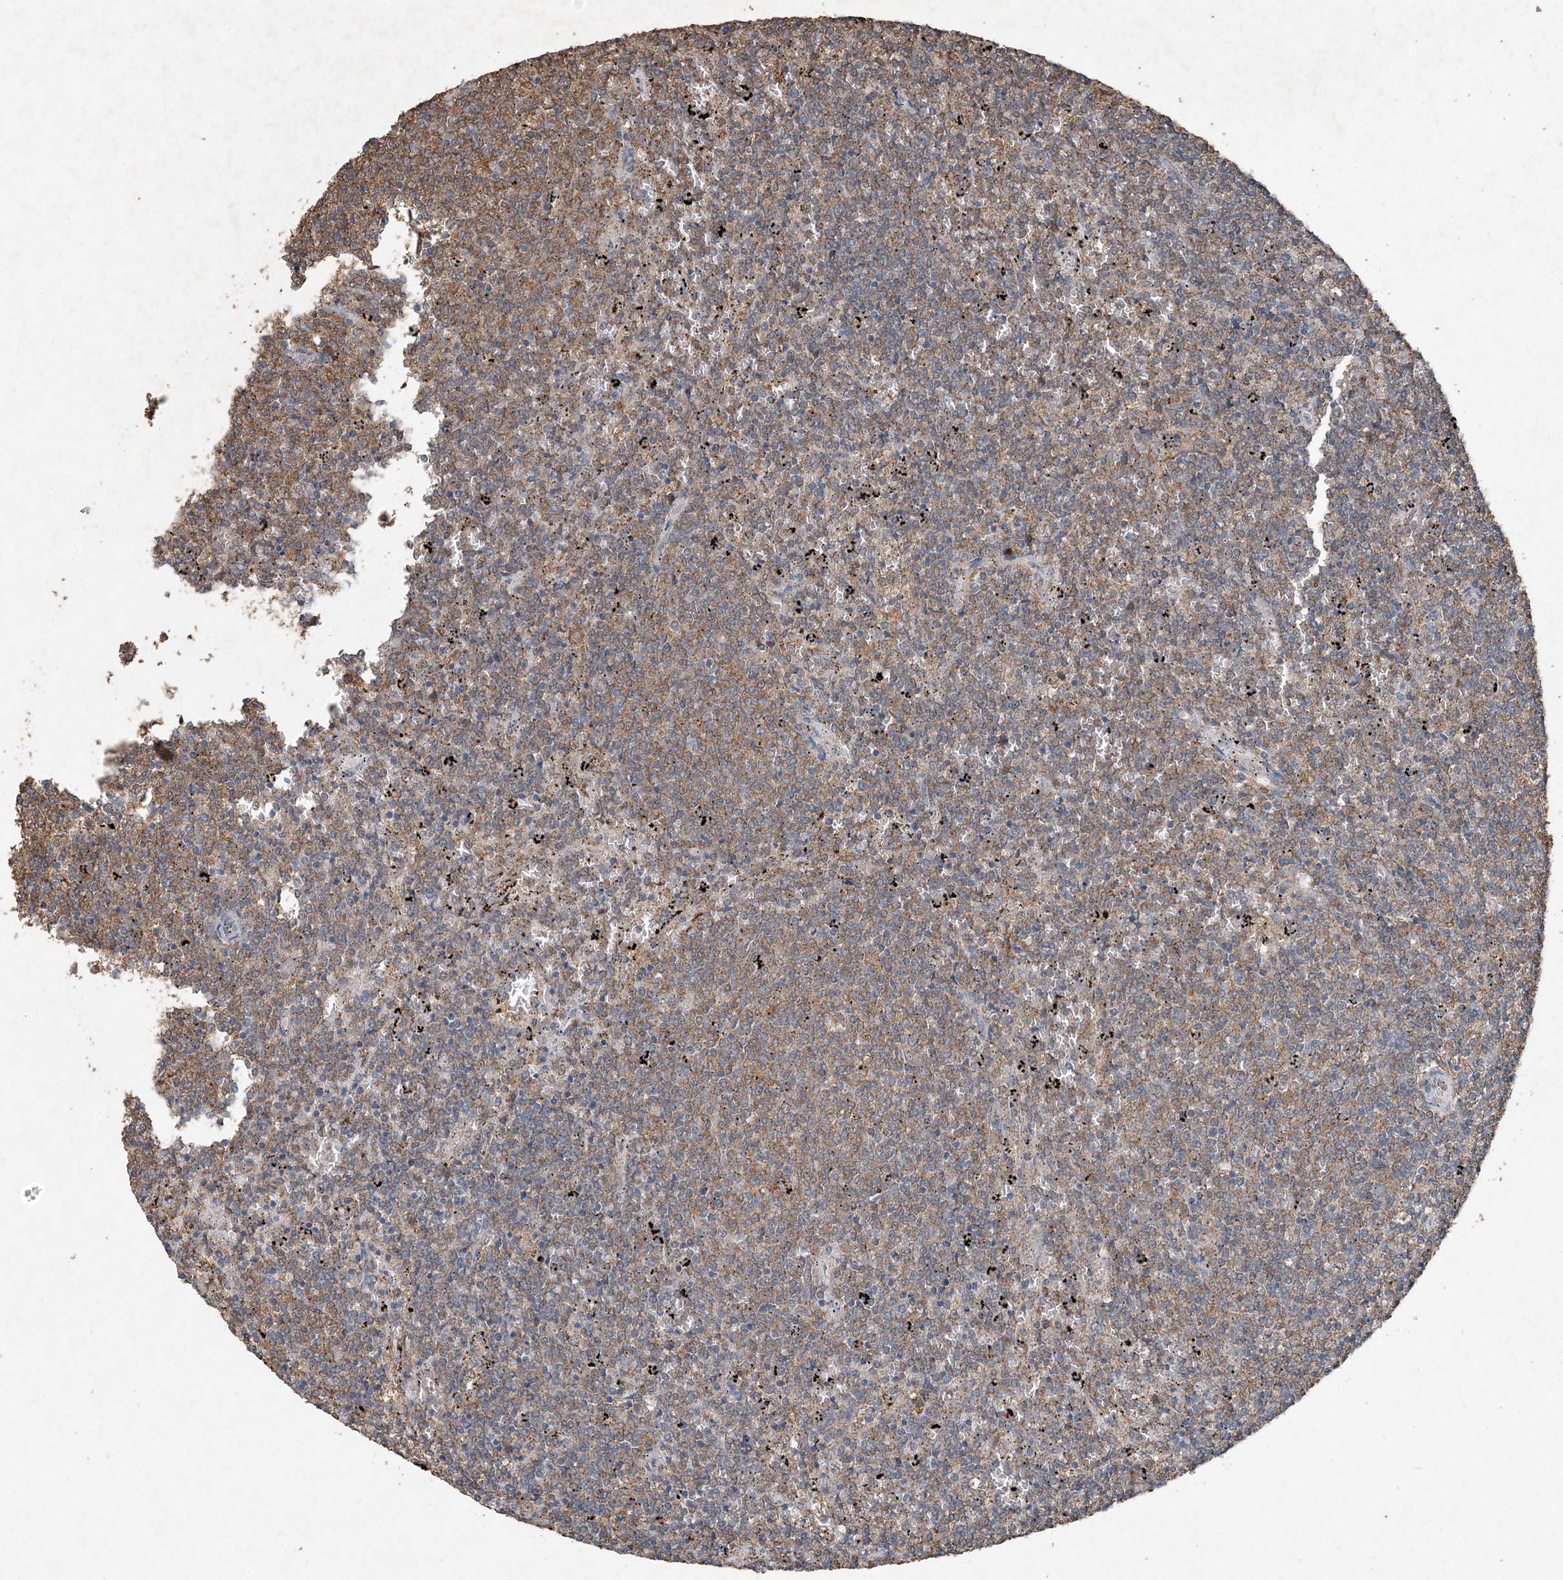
{"staining": {"intensity": "moderate", "quantity": "<25%", "location": "cytoplasmic/membranous"}, "tissue": "lymphoma", "cell_type": "Tumor cells", "image_type": "cancer", "snomed": [{"axis": "morphology", "description": "Malignant lymphoma, non-Hodgkin's type, Low grade"}, {"axis": "topography", "description": "Spleen"}], "caption": "Malignant lymphoma, non-Hodgkin's type (low-grade) stained with DAB IHC demonstrates low levels of moderate cytoplasmic/membranous staining in approximately <25% of tumor cells.", "gene": "FCN3", "patient": {"sex": "female", "age": 50}}